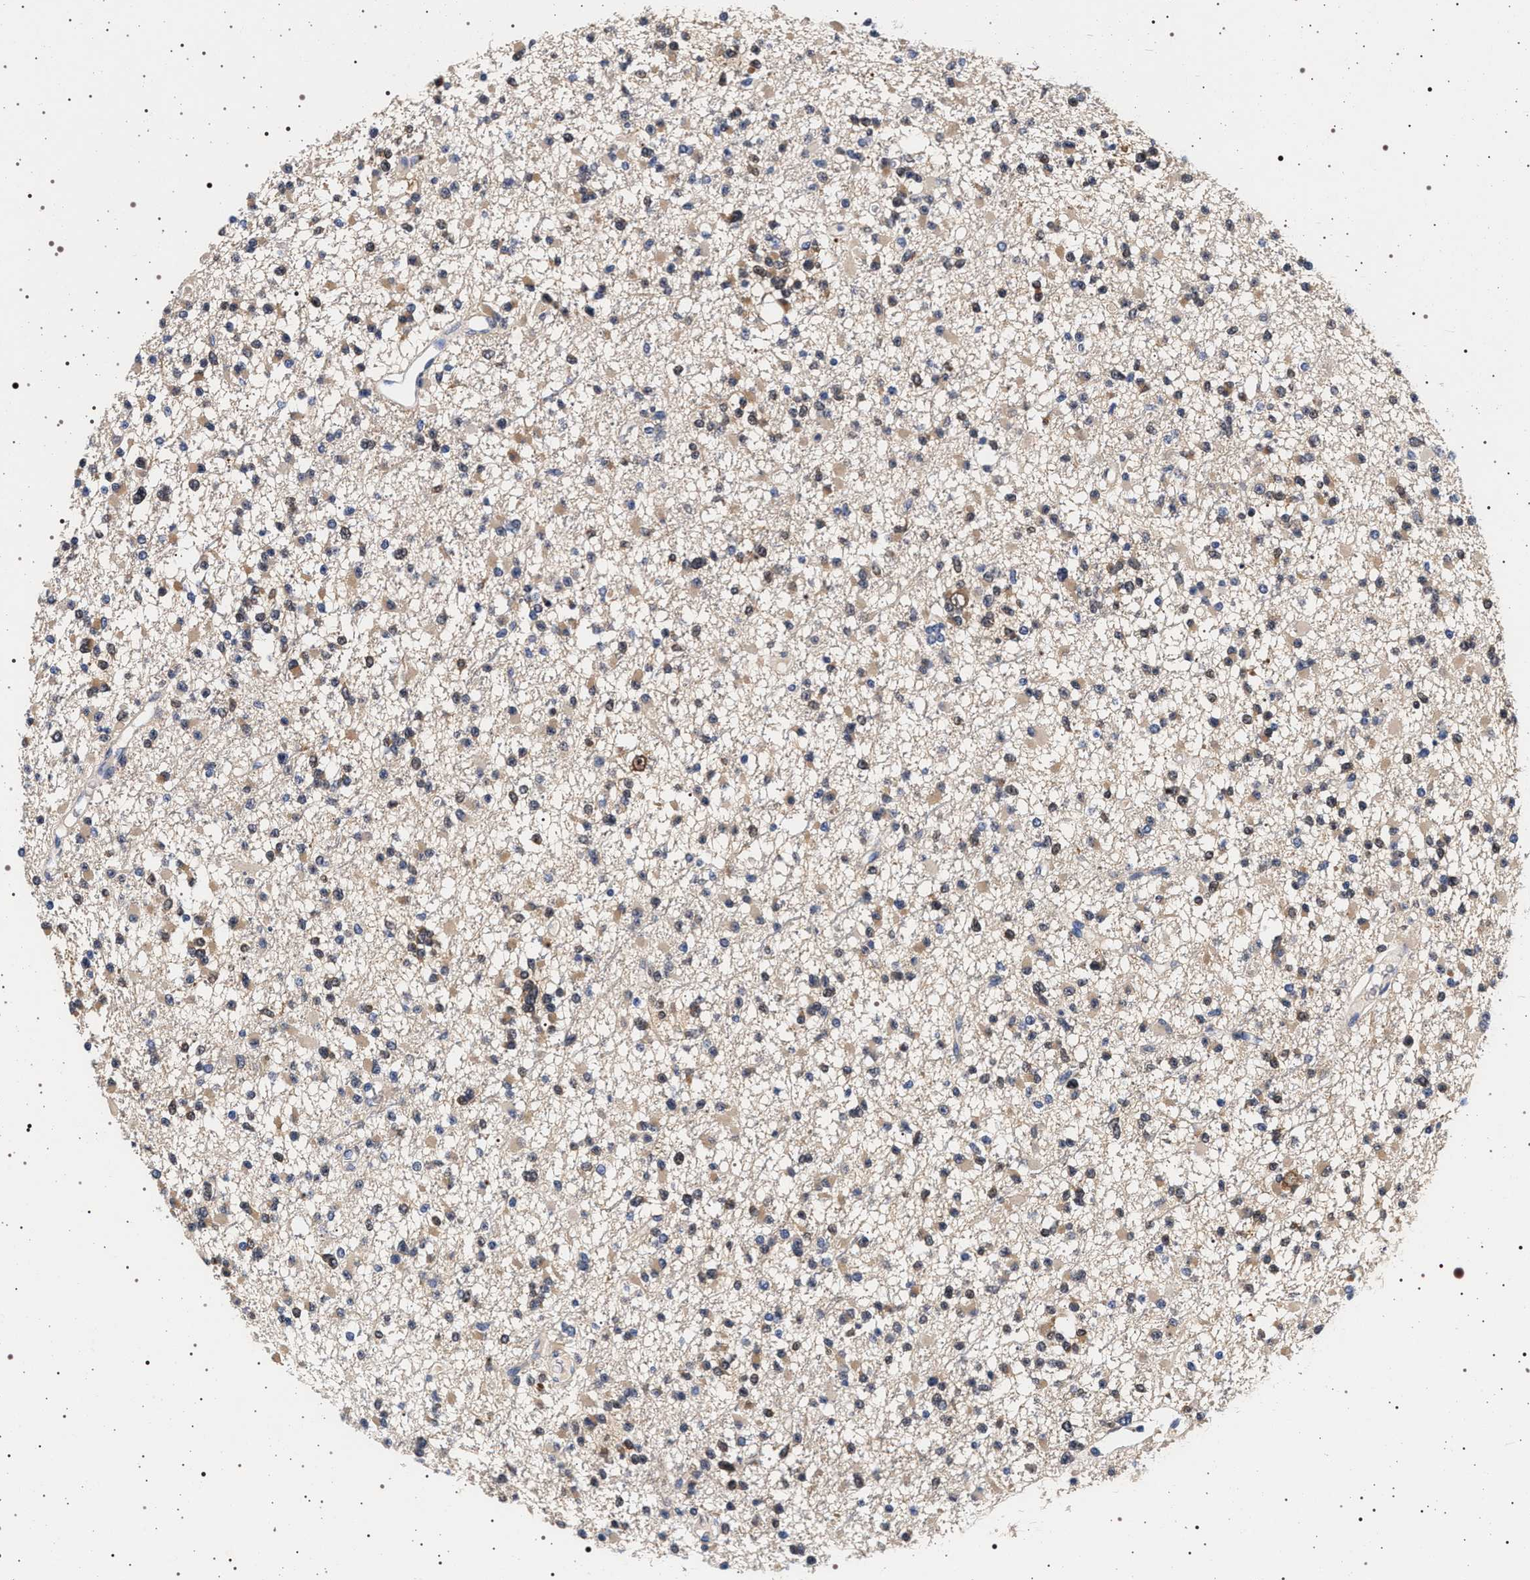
{"staining": {"intensity": "weak", "quantity": "25%-75%", "location": "cytoplasmic/membranous,nuclear"}, "tissue": "glioma", "cell_type": "Tumor cells", "image_type": "cancer", "snomed": [{"axis": "morphology", "description": "Glioma, malignant, Low grade"}, {"axis": "topography", "description": "Brain"}], "caption": "Immunohistochemical staining of human glioma exhibits low levels of weak cytoplasmic/membranous and nuclear protein staining in approximately 25%-75% of tumor cells. The staining was performed using DAB (3,3'-diaminobenzidine) to visualize the protein expression in brown, while the nuclei were stained in blue with hematoxylin (Magnification: 20x).", "gene": "MAPK10", "patient": {"sex": "female", "age": 22}}